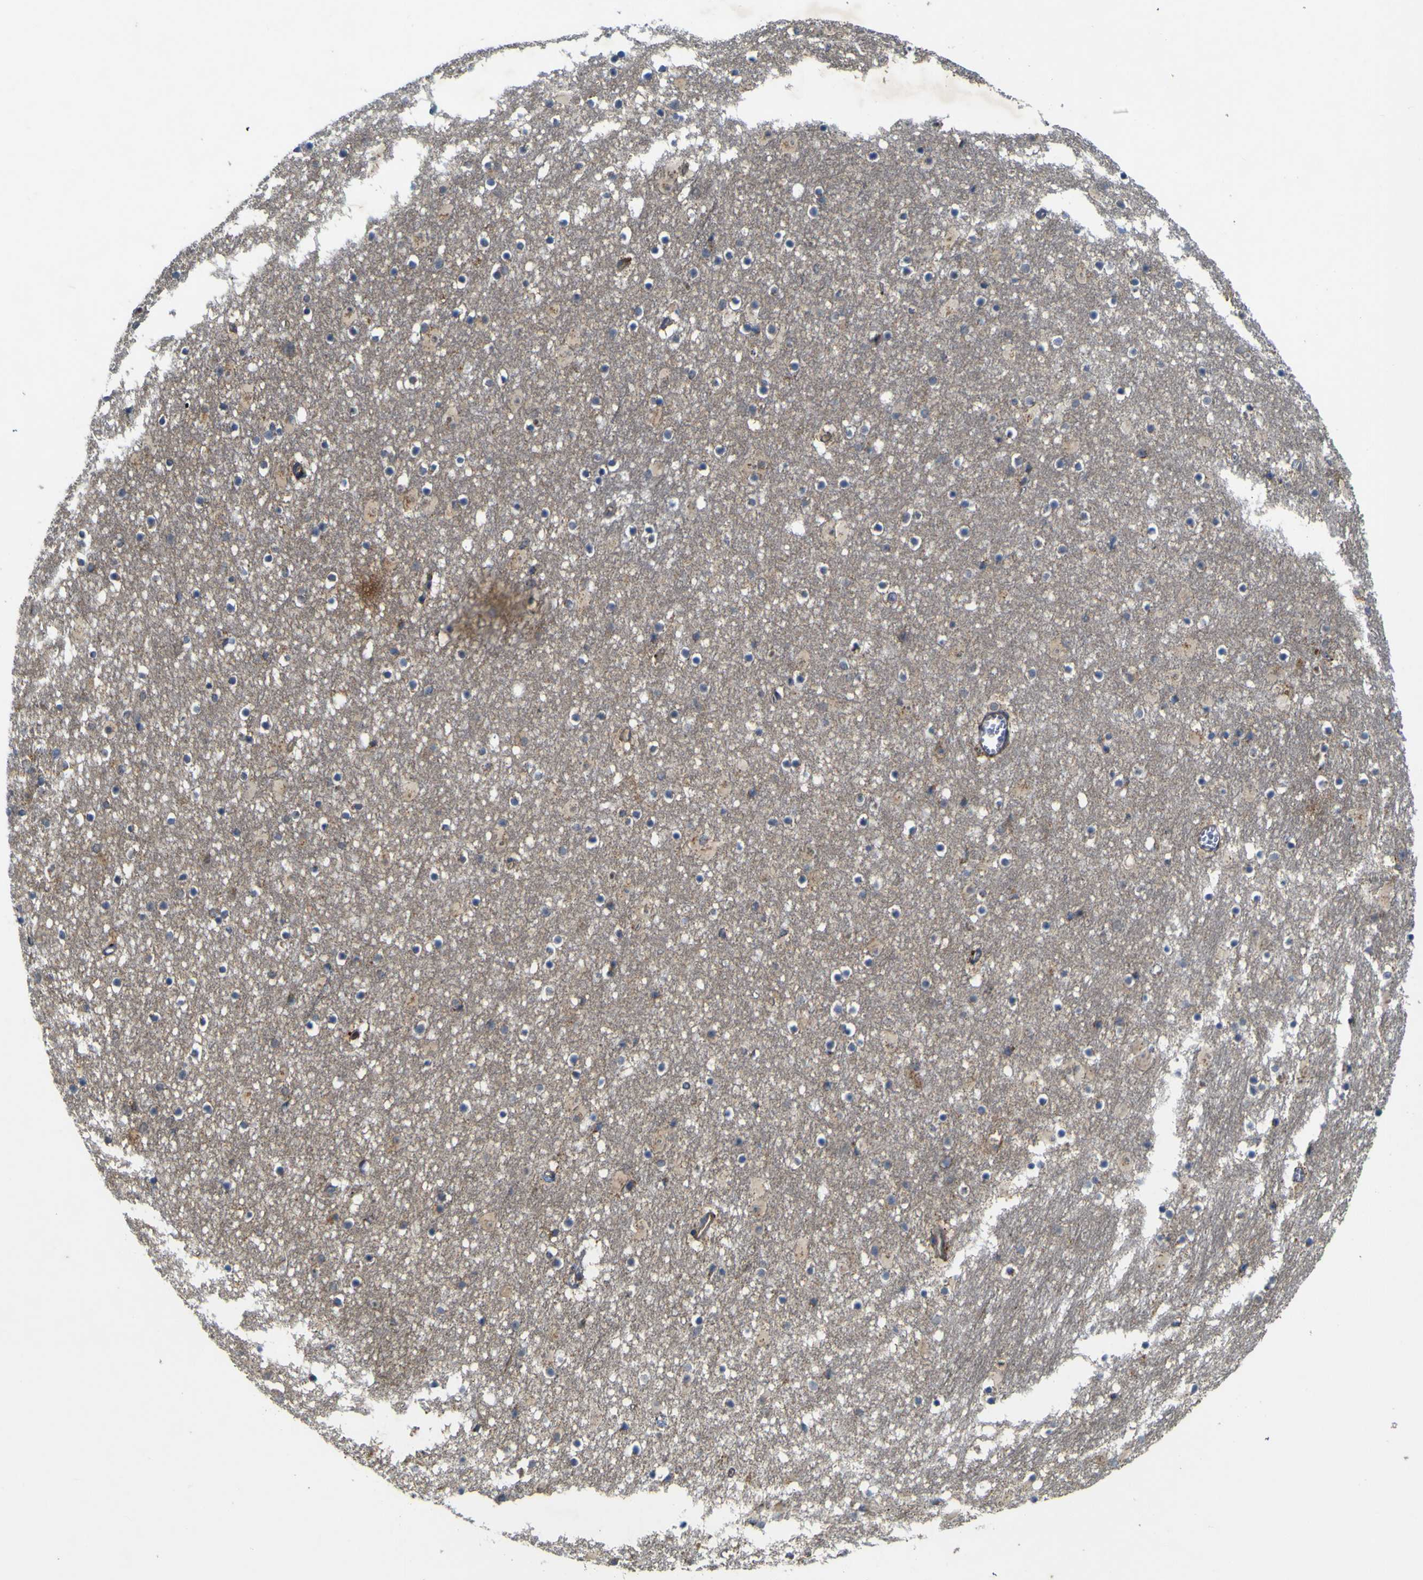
{"staining": {"intensity": "negative", "quantity": "none", "location": "none"}, "tissue": "caudate", "cell_type": "Glial cells", "image_type": "normal", "snomed": [{"axis": "morphology", "description": "Normal tissue, NOS"}, {"axis": "topography", "description": "Lateral ventricle wall"}], "caption": "Image shows no significant protein positivity in glial cells of benign caudate.", "gene": "IRAK2", "patient": {"sex": "male", "age": 45}}